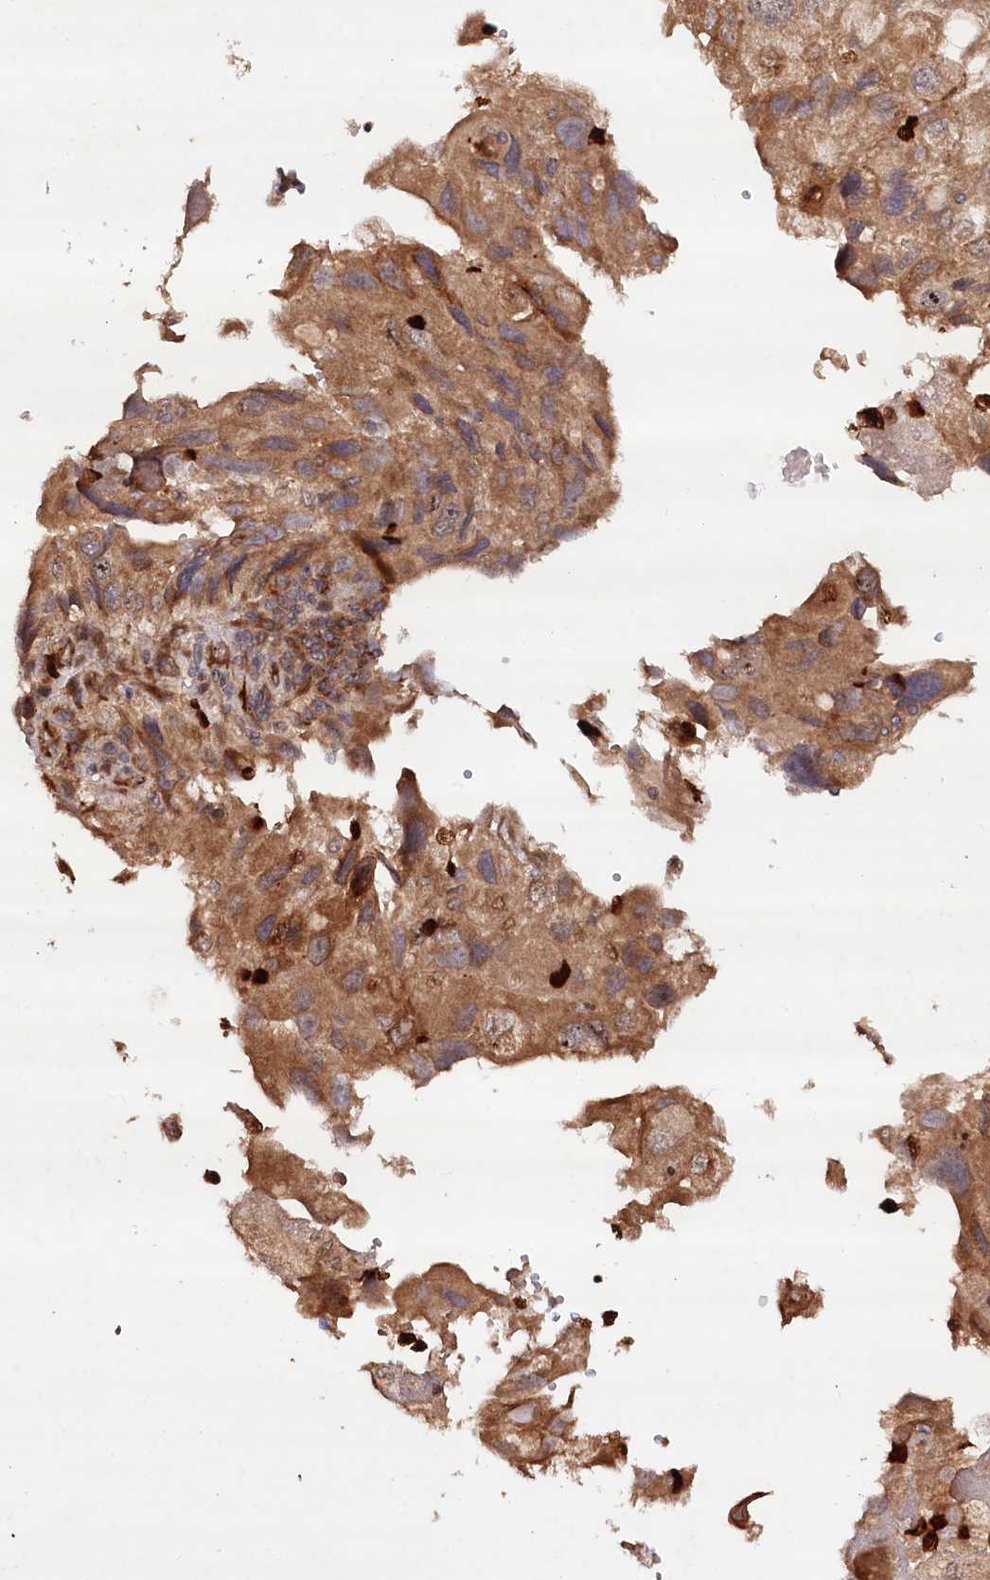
{"staining": {"intensity": "moderate", "quantity": ">75%", "location": "cytoplasmic/membranous"}, "tissue": "endometrial cancer", "cell_type": "Tumor cells", "image_type": "cancer", "snomed": [{"axis": "morphology", "description": "Adenocarcinoma, NOS"}, {"axis": "topography", "description": "Endometrium"}], "caption": "An image showing moderate cytoplasmic/membranous expression in approximately >75% of tumor cells in endometrial adenocarcinoma, as visualized by brown immunohistochemical staining.", "gene": "ALKBH8", "patient": {"sex": "female", "age": 49}}